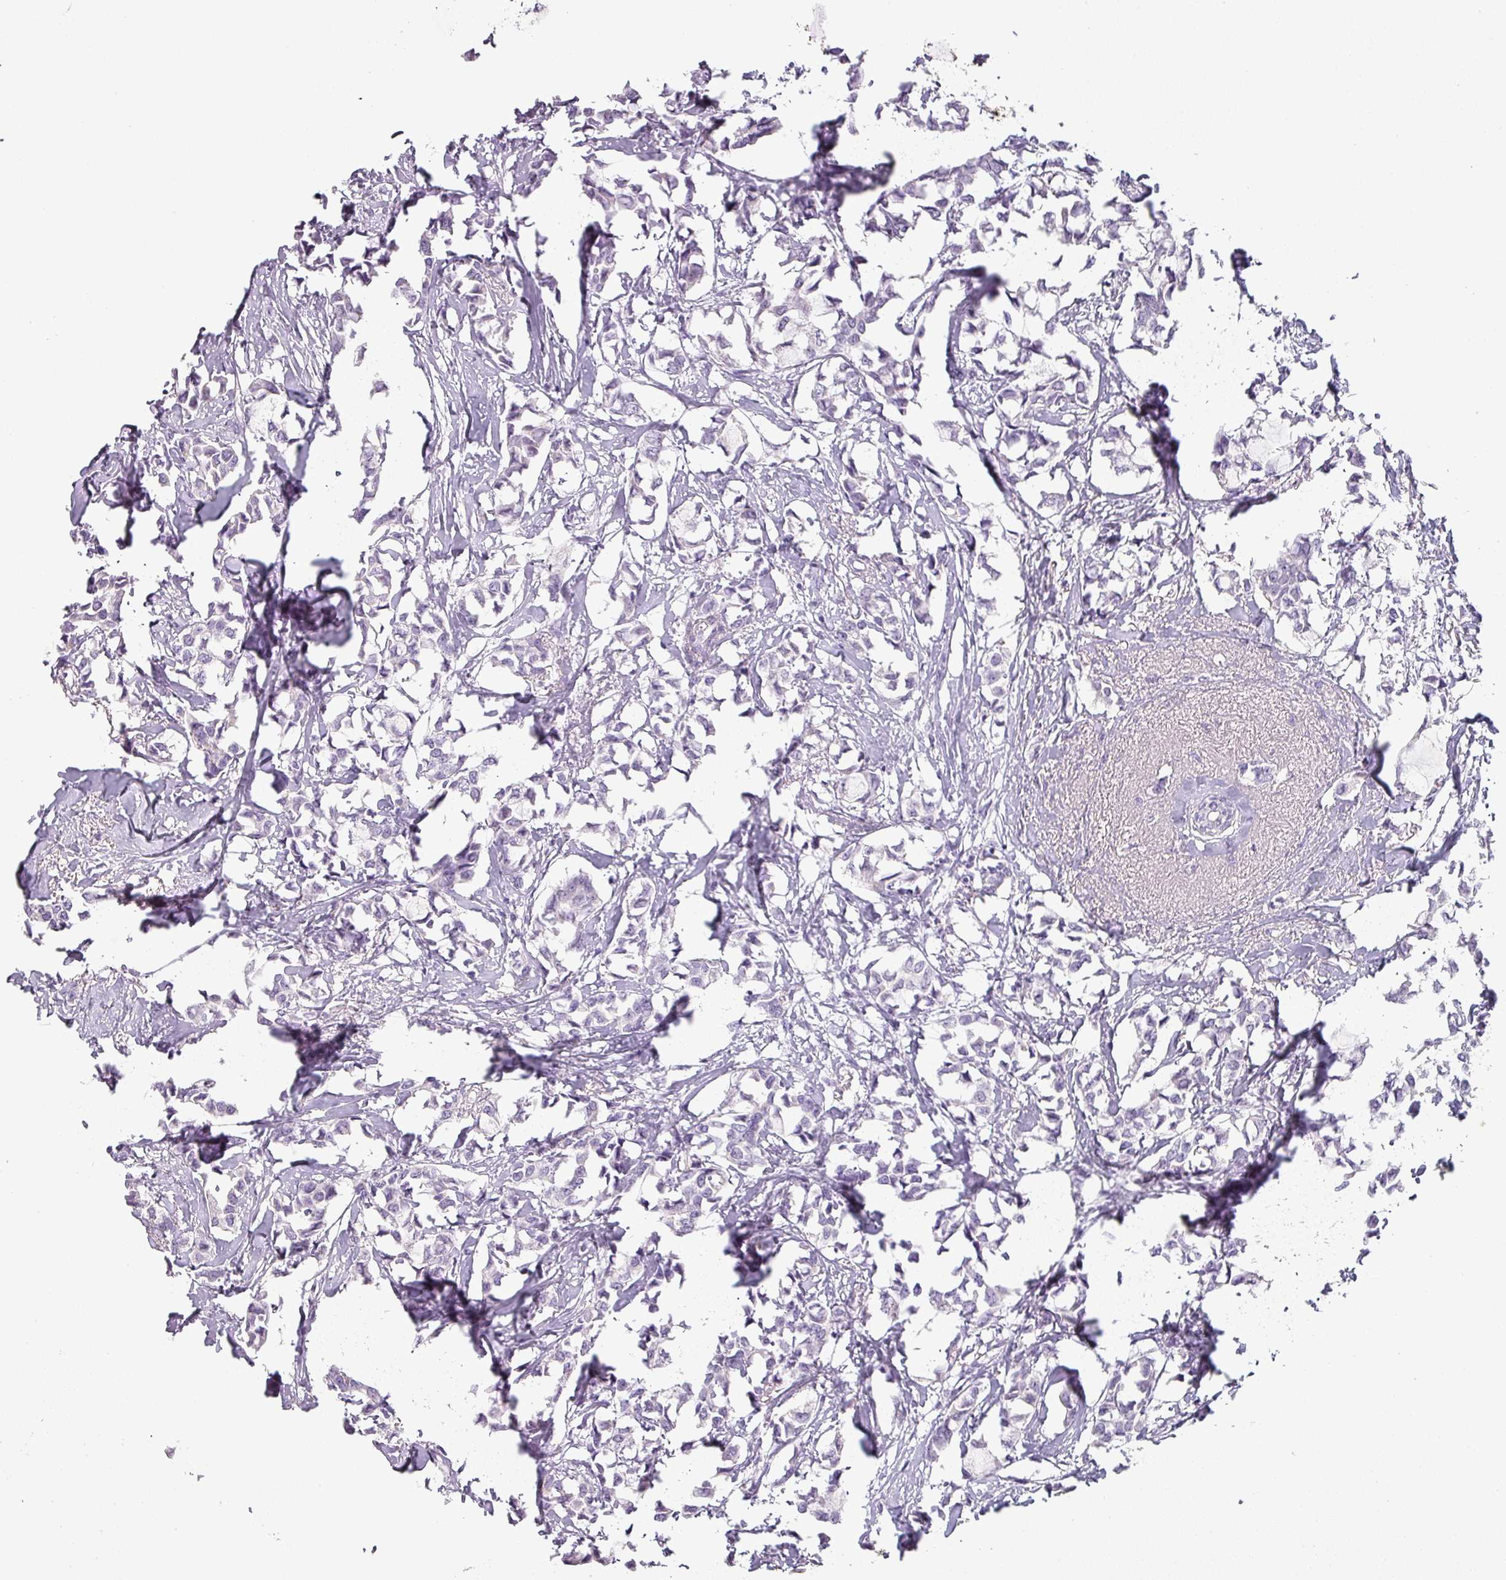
{"staining": {"intensity": "negative", "quantity": "none", "location": "none"}, "tissue": "breast cancer", "cell_type": "Tumor cells", "image_type": "cancer", "snomed": [{"axis": "morphology", "description": "Duct carcinoma"}, {"axis": "topography", "description": "Breast"}], "caption": "Immunohistochemical staining of human breast invasive ductal carcinoma reveals no significant staining in tumor cells.", "gene": "SFTPA1", "patient": {"sex": "female", "age": 73}}